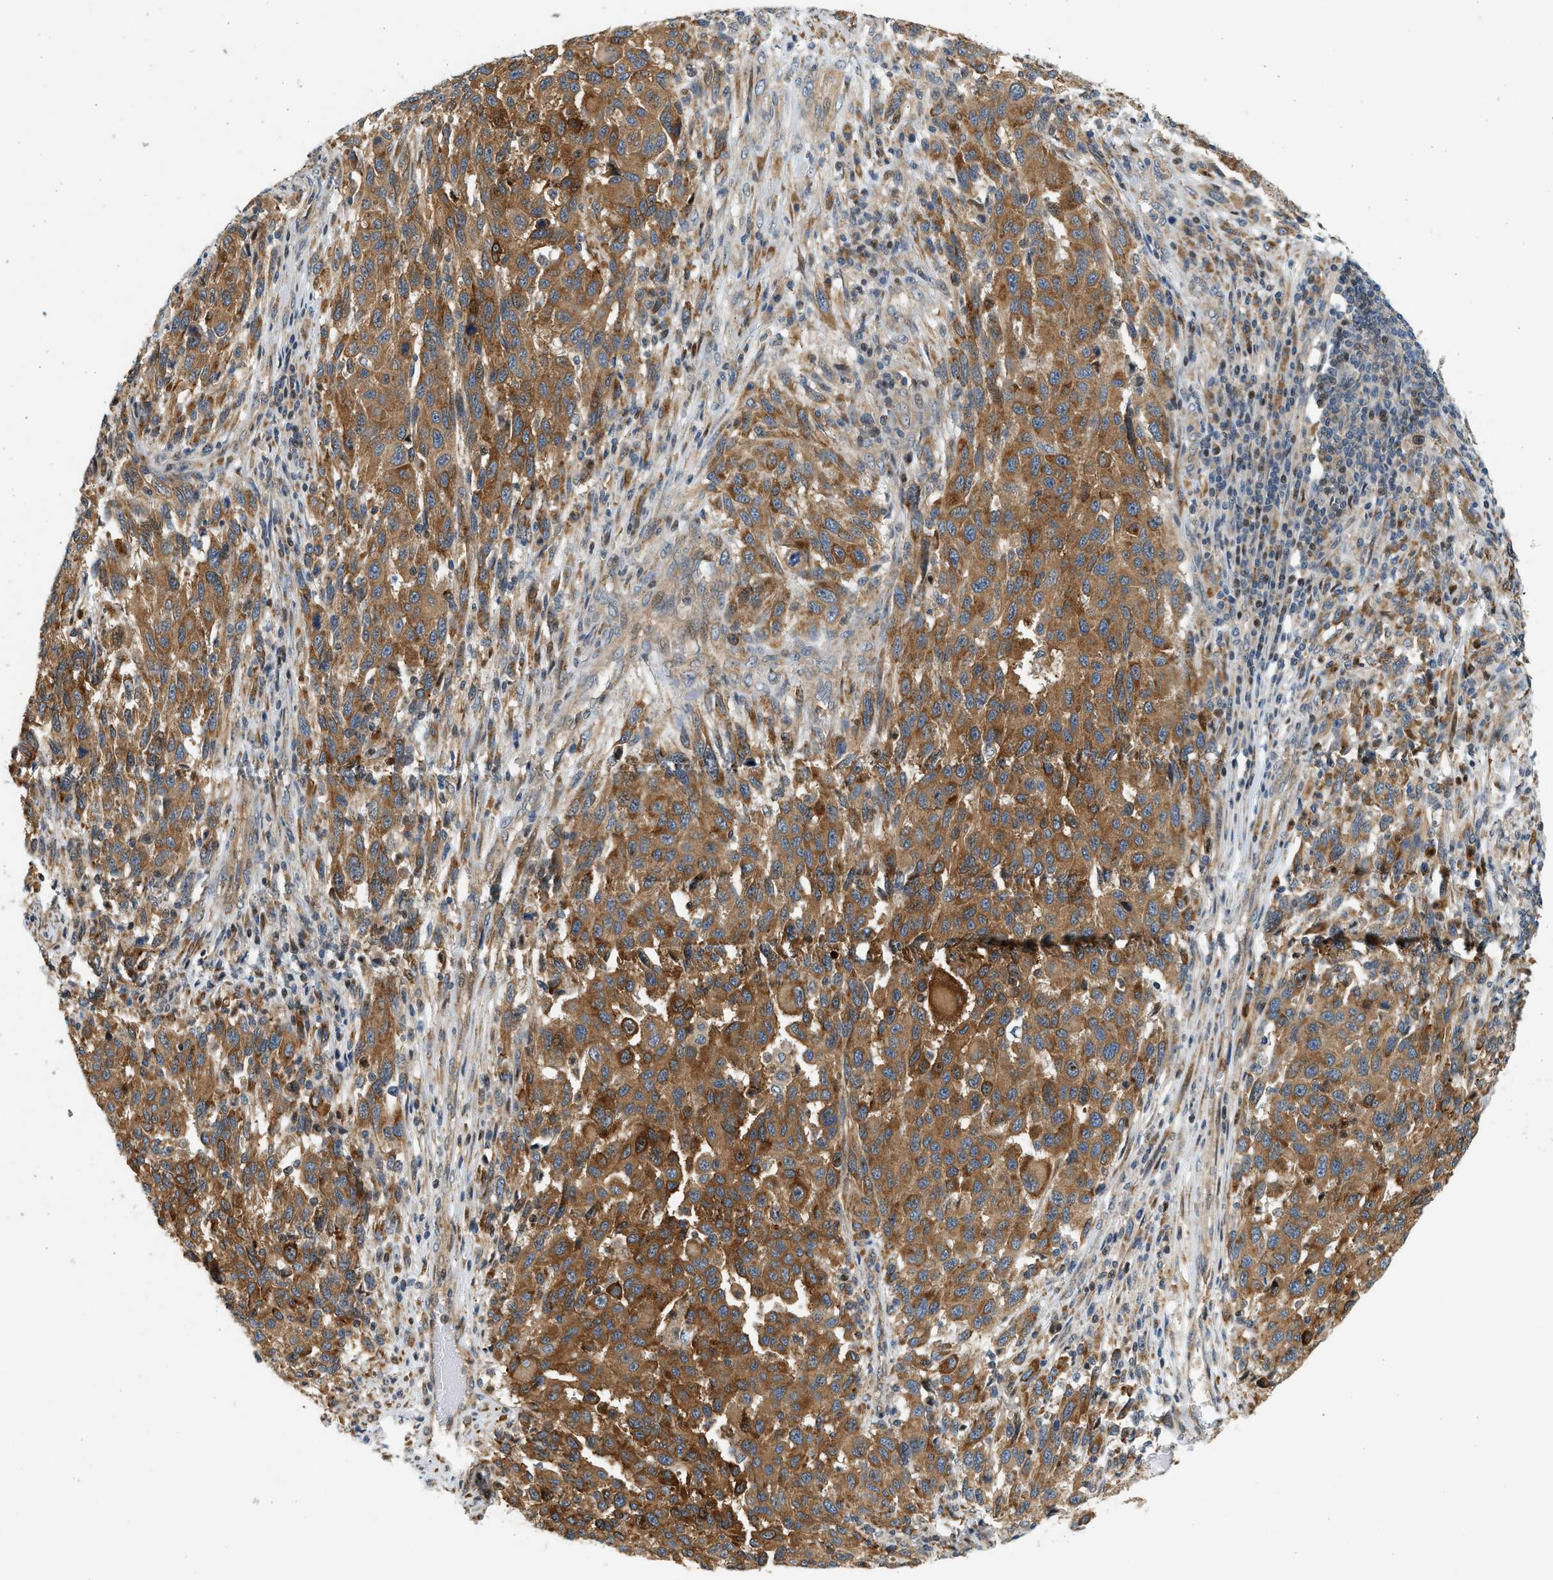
{"staining": {"intensity": "moderate", "quantity": ">75%", "location": "cytoplasmic/membranous"}, "tissue": "melanoma", "cell_type": "Tumor cells", "image_type": "cancer", "snomed": [{"axis": "morphology", "description": "Malignant melanoma, Metastatic site"}, {"axis": "topography", "description": "Lymph node"}], "caption": "IHC photomicrograph of malignant melanoma (metastatic site) stained for a protein (brown), which reveals medium levels of moderate cytoplasmic/membranous positivity in approximately >75% of tumor cells.", "gene": "NRSN2", "patient": {"sex": "male", "age": 61}}